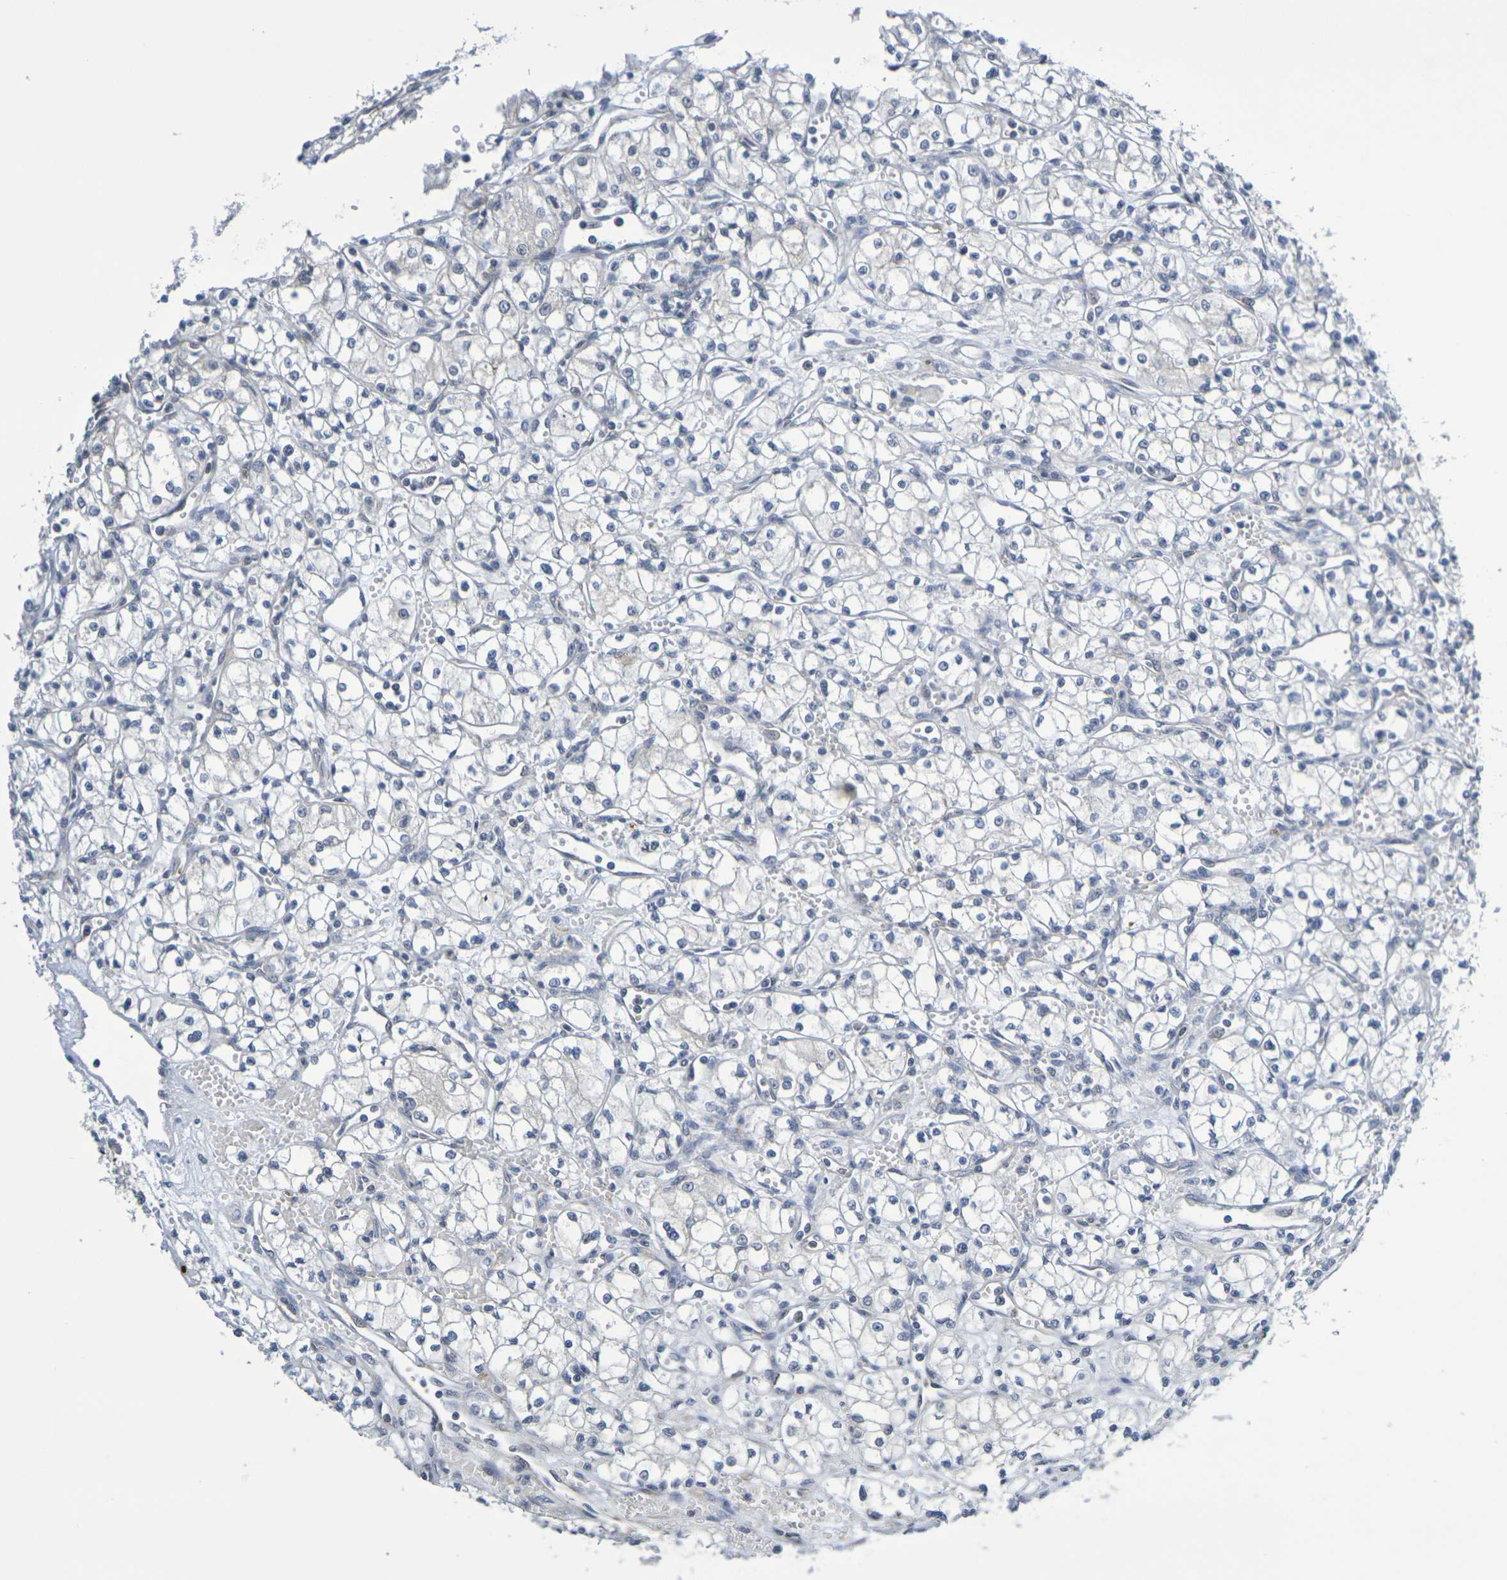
{"staining": {"intensity": "negative", "quantity": "none", "location": "none"}, "tissue": "renal cancer", "cell_type": "Tumor cells", "image_type": "cancer", "snomed": [{"axis": "morphology", "description": "Normal tissue, NOS"}, {"axis": "morphology", "description": "Adenocarcinoma, NOS"}, {"axis": "topography", "description": "Kidney"}], "caption": "Tumor cells are negative for brown protein staining in renal cancer (adenocarcinoma). (Brightfield microscopy of DAB immunohistochemistry (IHC) at high magnification).", "gene": "CHRNB1", "patient": {"sex": "male", "age": 59}}